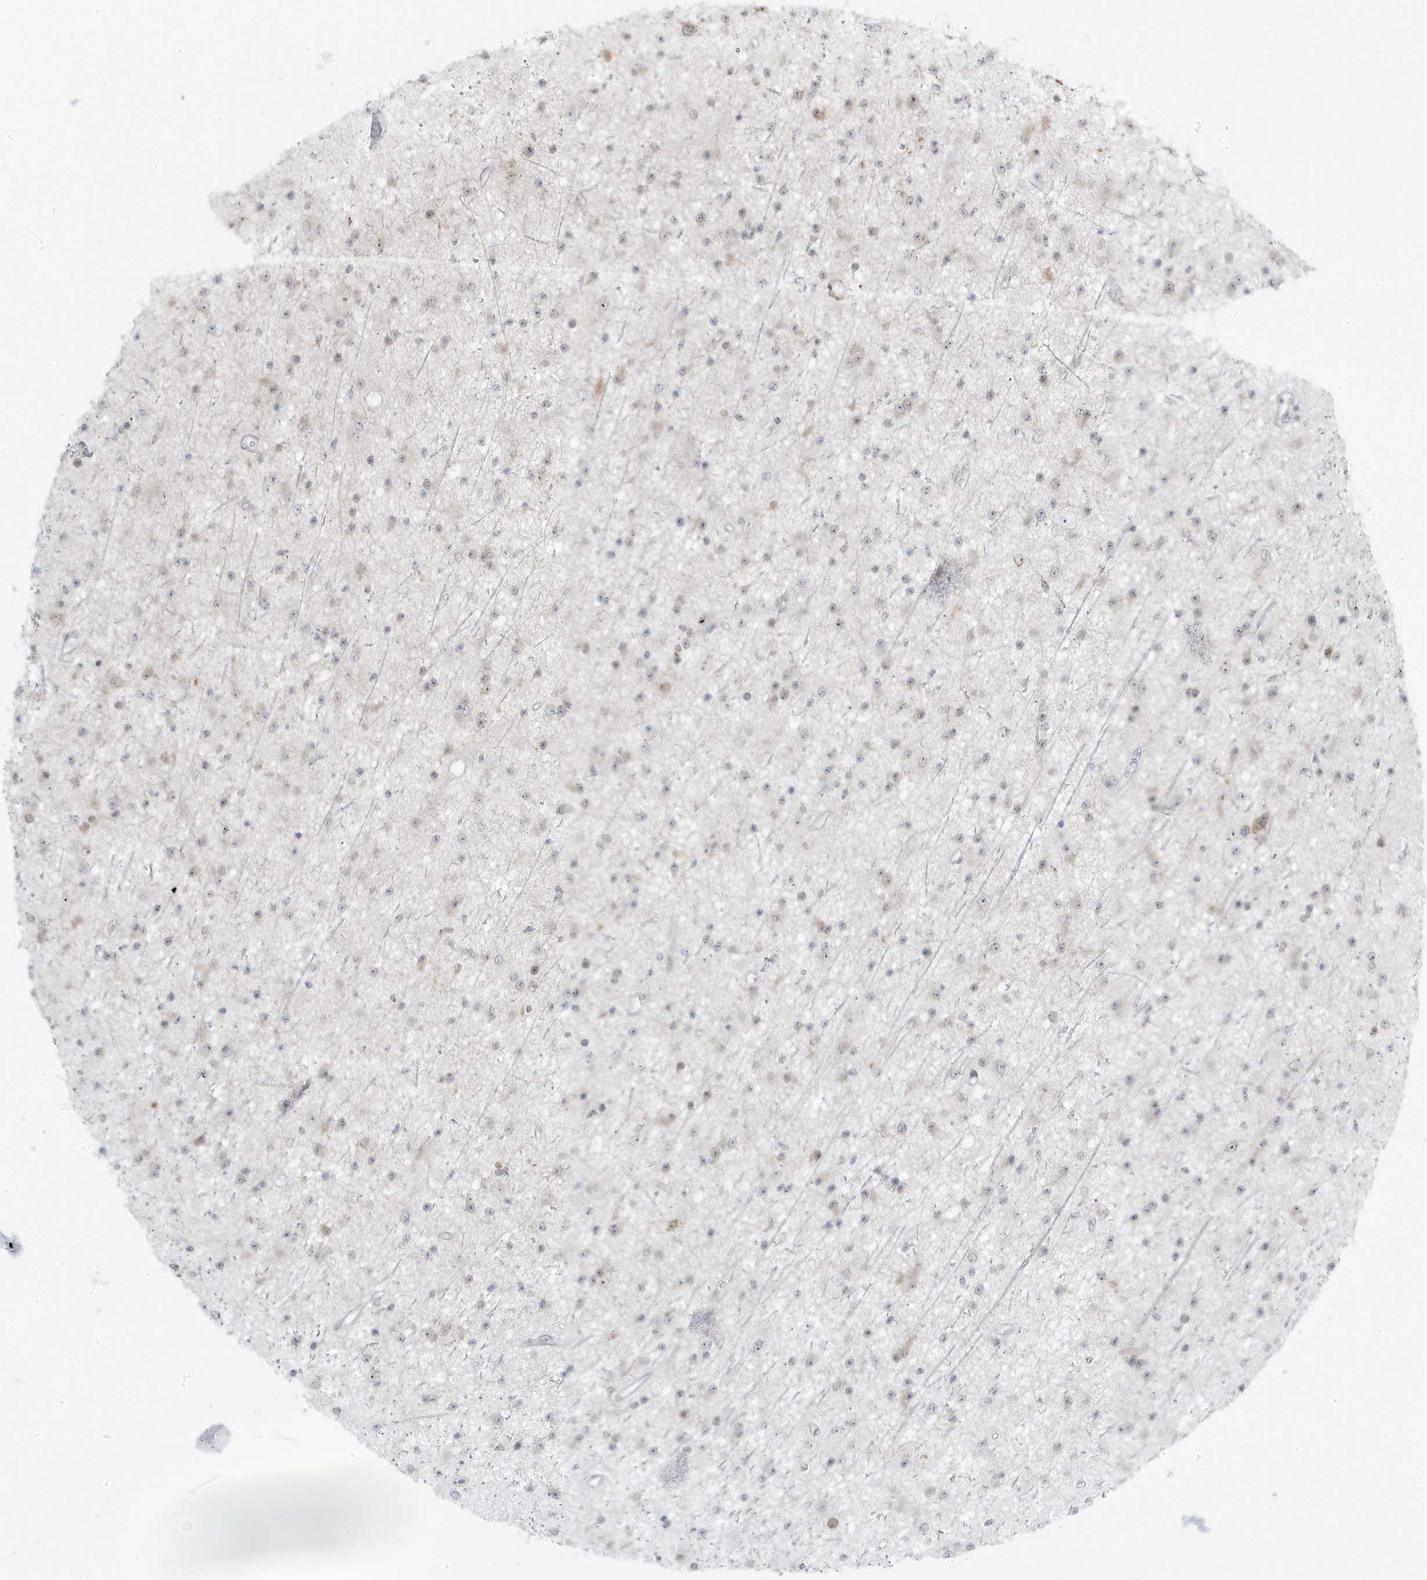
{"staining": {"intensity": "weak", "quantity": "<25%", "location": "nuclear"}, "tissue": "glioma", "cell_type": "Tumor cells", "image_type": "cancer", "snomed": [{"axis": "morphology", "description": "Glioma, malignant, Low grade"}, {"axis": "topography", "description": "Cerebral cortex"}], "caption": "Tumor cells show no significant staining in glioma.", "gene": "TSEN15", "patient": {"sex": "female", "age": 39}}